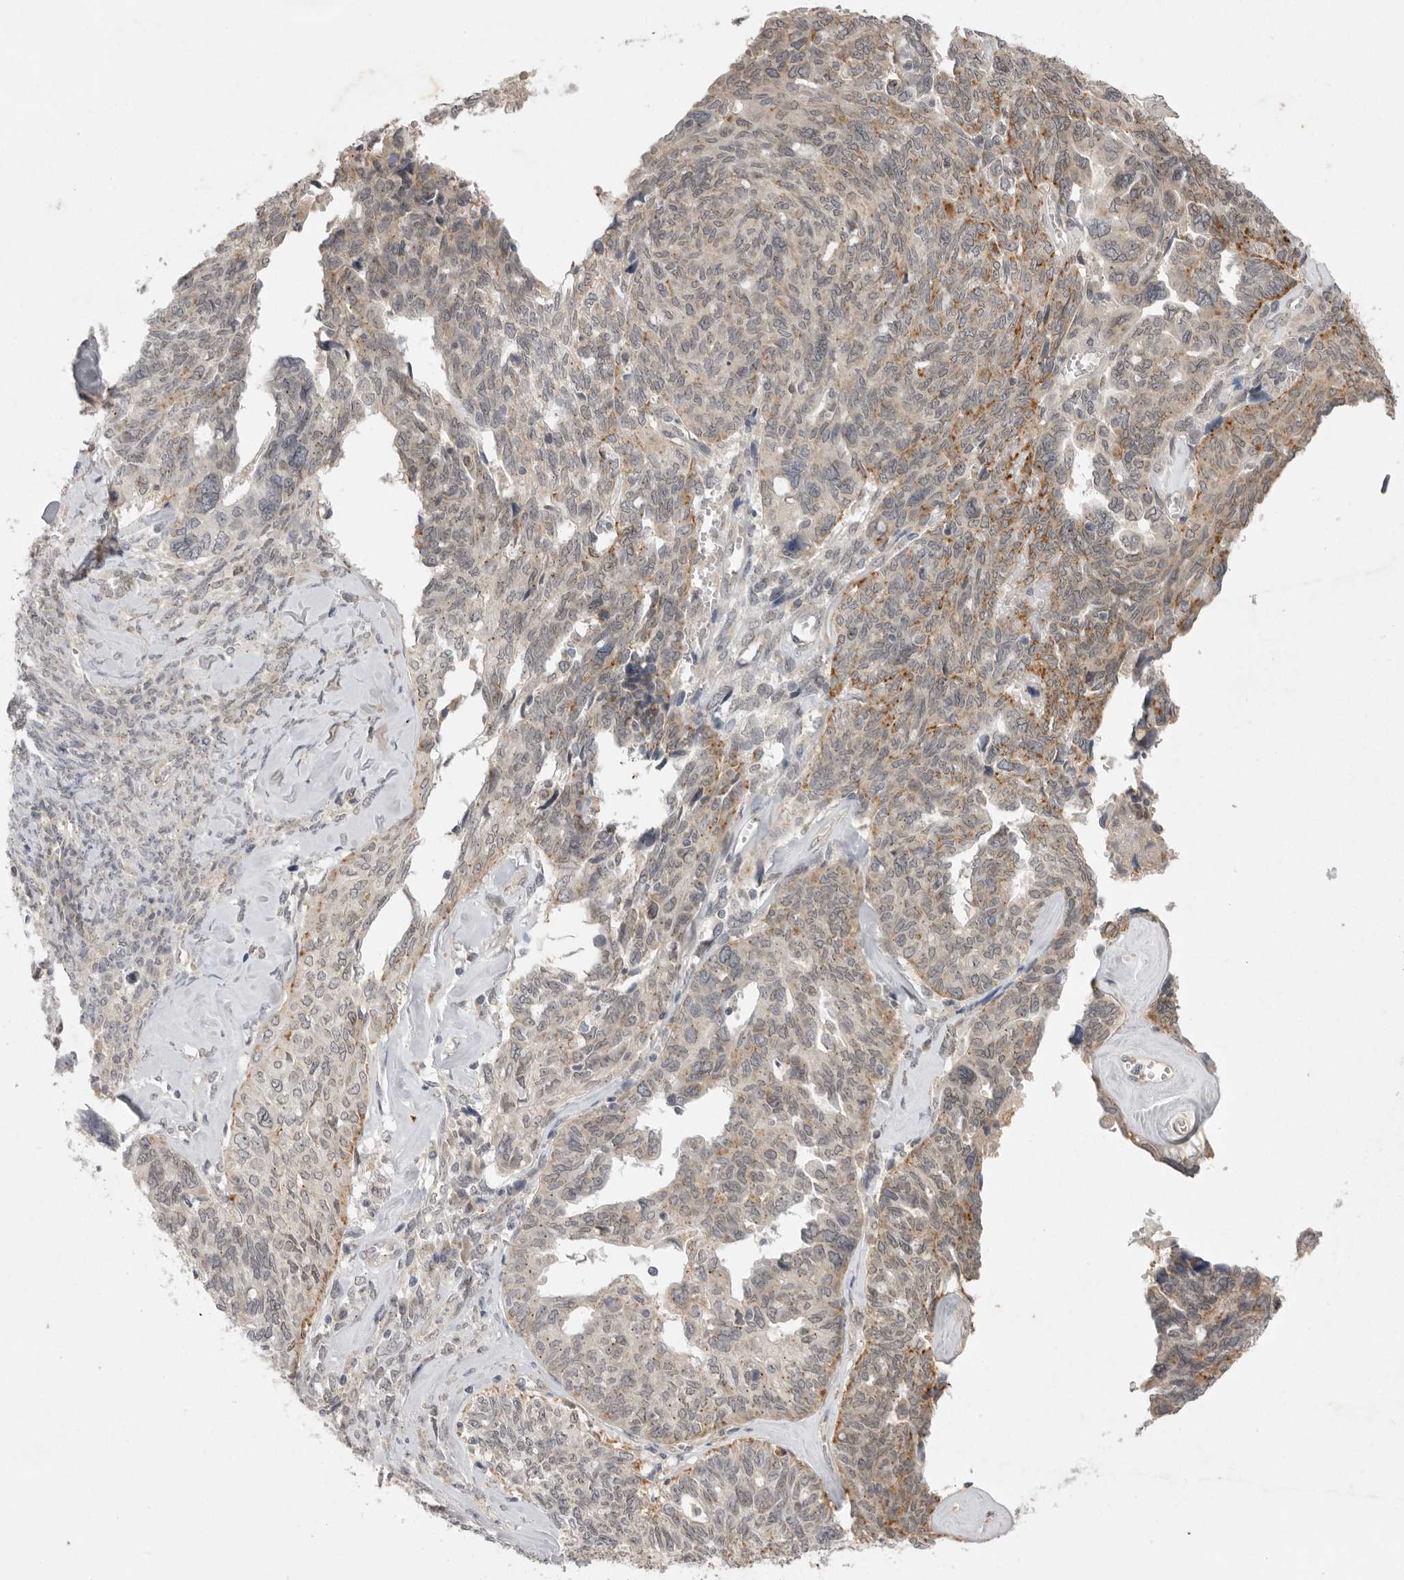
{"staining": {"intensity": "moderate", "quantity": "<25%", "location": "cytoplasmic/membranous"}, "tissue": "ovarian cancer", "cell_type": "Tumor cells", "image_type": "cancer", "snomed": [{"axis": "morphology", "description": "Cystadenocarcinoma, serous, NOS"}, {"axis": "topography", "description": "Ovary"}], "caption": "A high-resolution image shows immunohistochemistry staining of ovarian cancer, which displays moderate cytoplasmic/membranous staining in about <25% of tumor cells. The staining is performed using DAB (3,3'-diaminobenzidine) brown chromogen to label protein expression. The nuclei are counter-stained blue using hematoxylin.", "gene": "TLR3", "patient": {"sex": "female", "age": 79}}